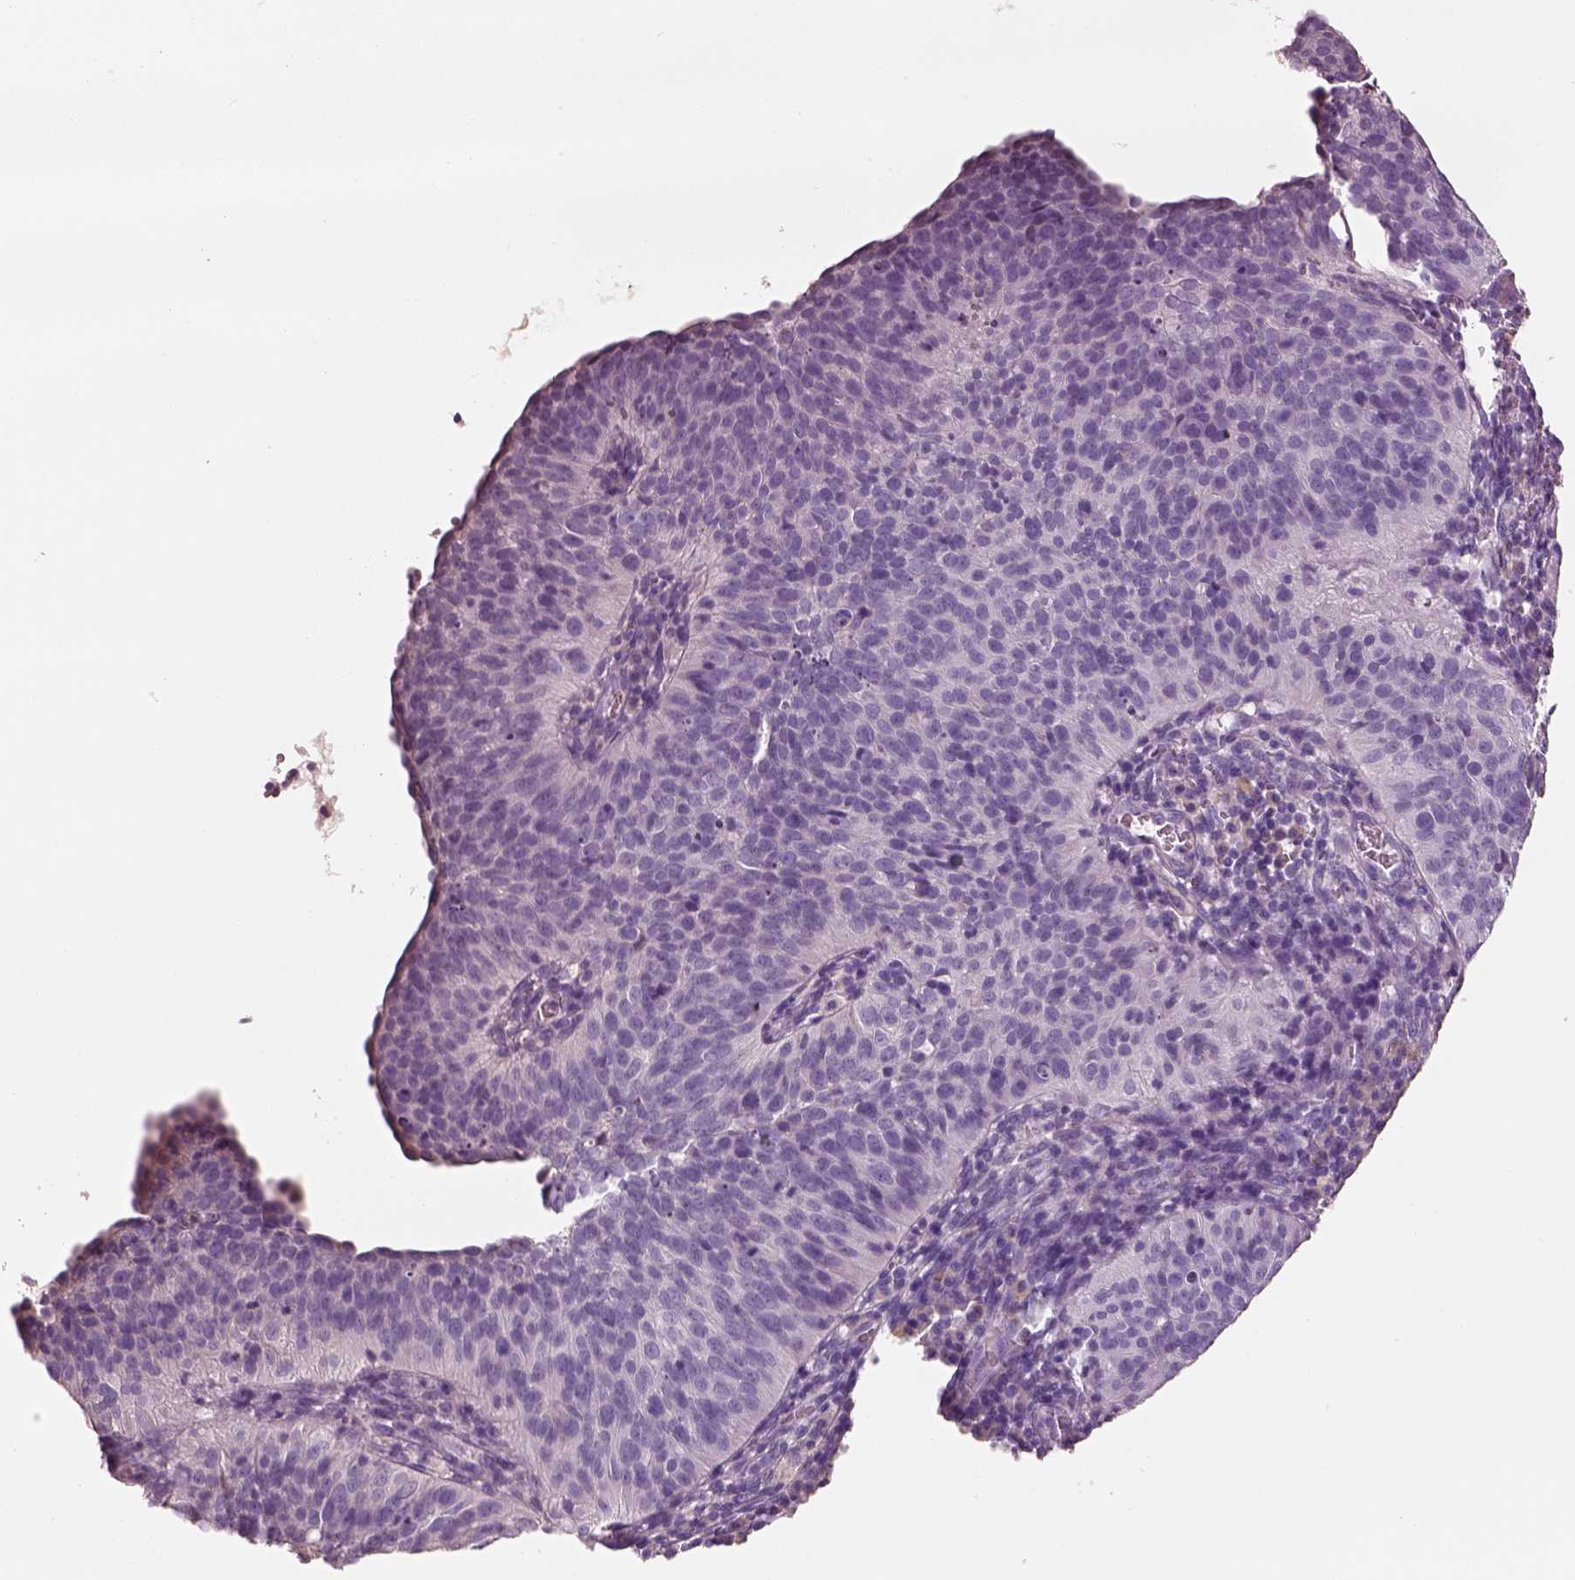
{"staining": {"intensity": "negative", "quantity": "none", "location": "none"}, "tissue": "cervical cancer", "cell_type": "Tumor cells", "image_type": "cancer", "snomed": [{"axis": "morphology", "description": "Squamous cell carcinoma, NOS"}, {"axis": "topography", "description": "Cervix"}], "caption": "Immunohistochemistry photomicrograph of cervical cancer stained for a protein (brown), which demonstrates no positivity in tumor cells.", "gene": "PNOC", "patient": {"sex": "female", "age": 39}}